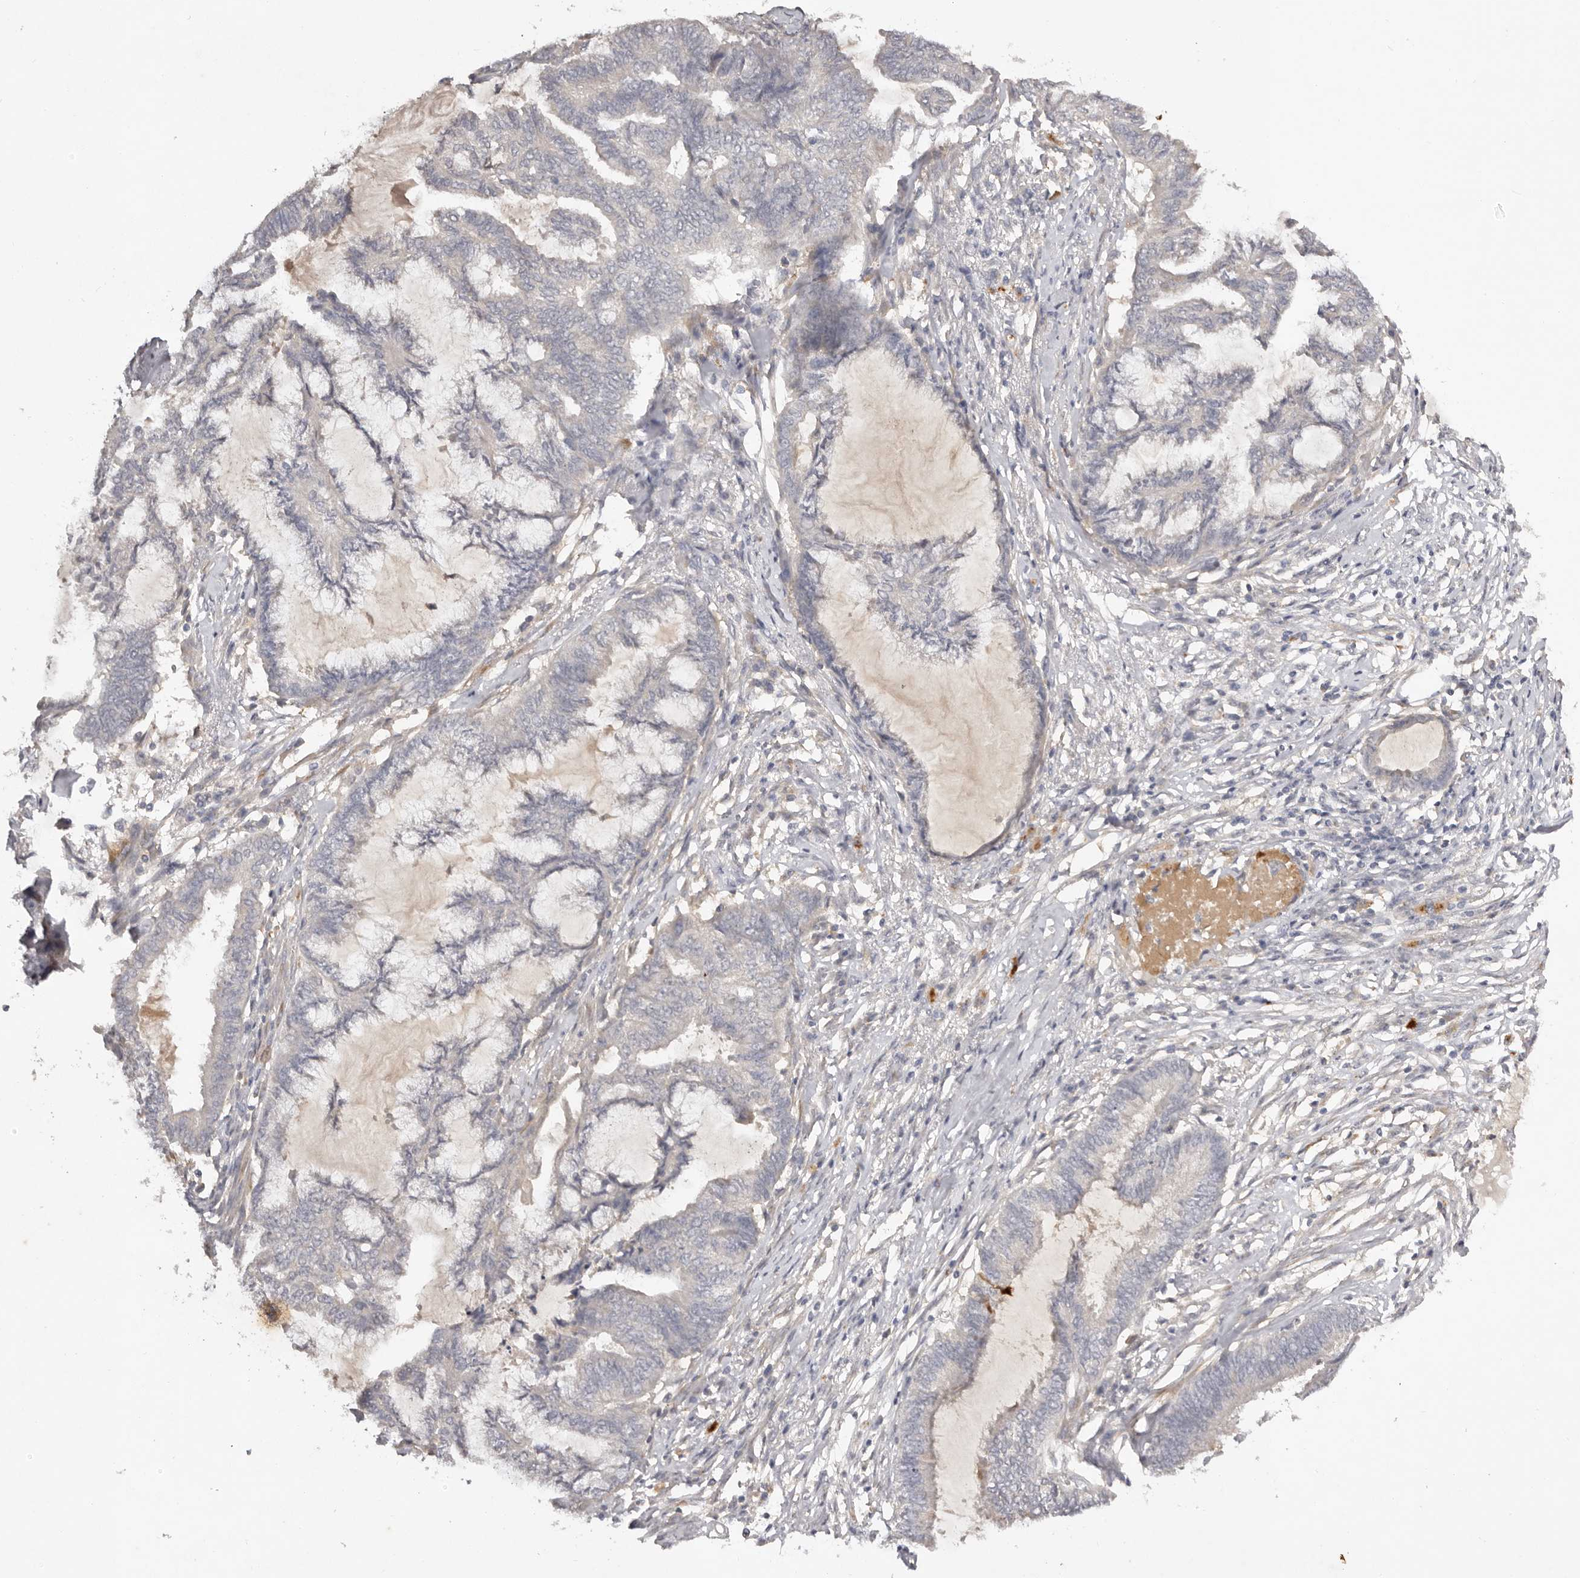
{"staining": {"intensity": "negative", "quantity": "none", "location": "none"}, "tissue": "endometrial cancer", "cell_type": "Tumor cells", "image_type": "cancer", "snomed": [{"axis": "morphology", "description": "Adenocarcinoma, NOS"}, {"axis": "topography", "description": "Endometrium"}], "caption": "Tumor cells show no significant positivity in endometrial cancer.", "gene": "SCUBE2", "patient": {"sex": "female", "age": 86}}